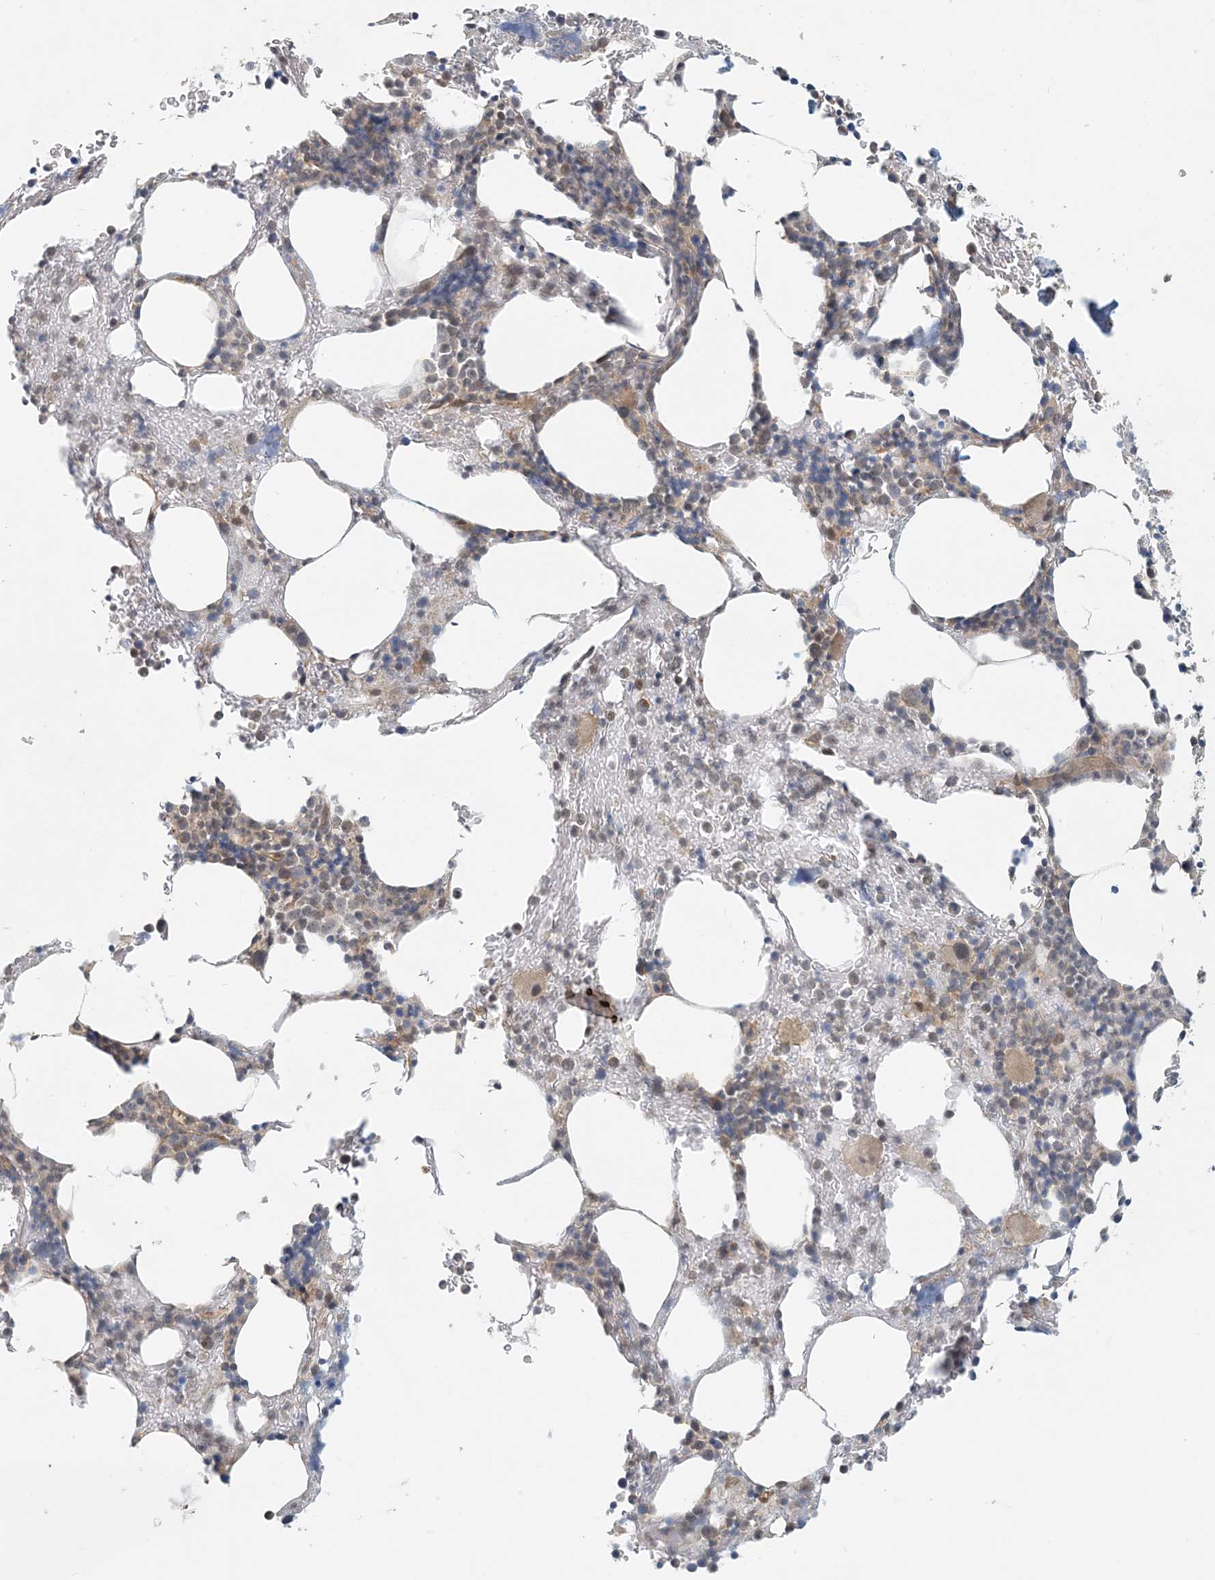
{"staining": {"intensity": "moderate", "quantity": "<25%", "location": "cytoplasmic/membranous"}, "tissue": "bone marrow", "cell_type": "Hematopoietic cells", "image_type": "normal", "snomed": [{"axis": "morphology", "description": "Normal tissue, NOS"}, {"axis": "topography", "description": "Bone marrow"}], "caption": "Protein expression analysis of benign human bone marrow reveals moderate cytoplasmic/membranous positivity in approximately <25% of hematopoietic cells. (brown staining indicates protein expression, while blue staining denotes nuclei).", "gene": "OBI1", "patient": {"sex": "male"}}